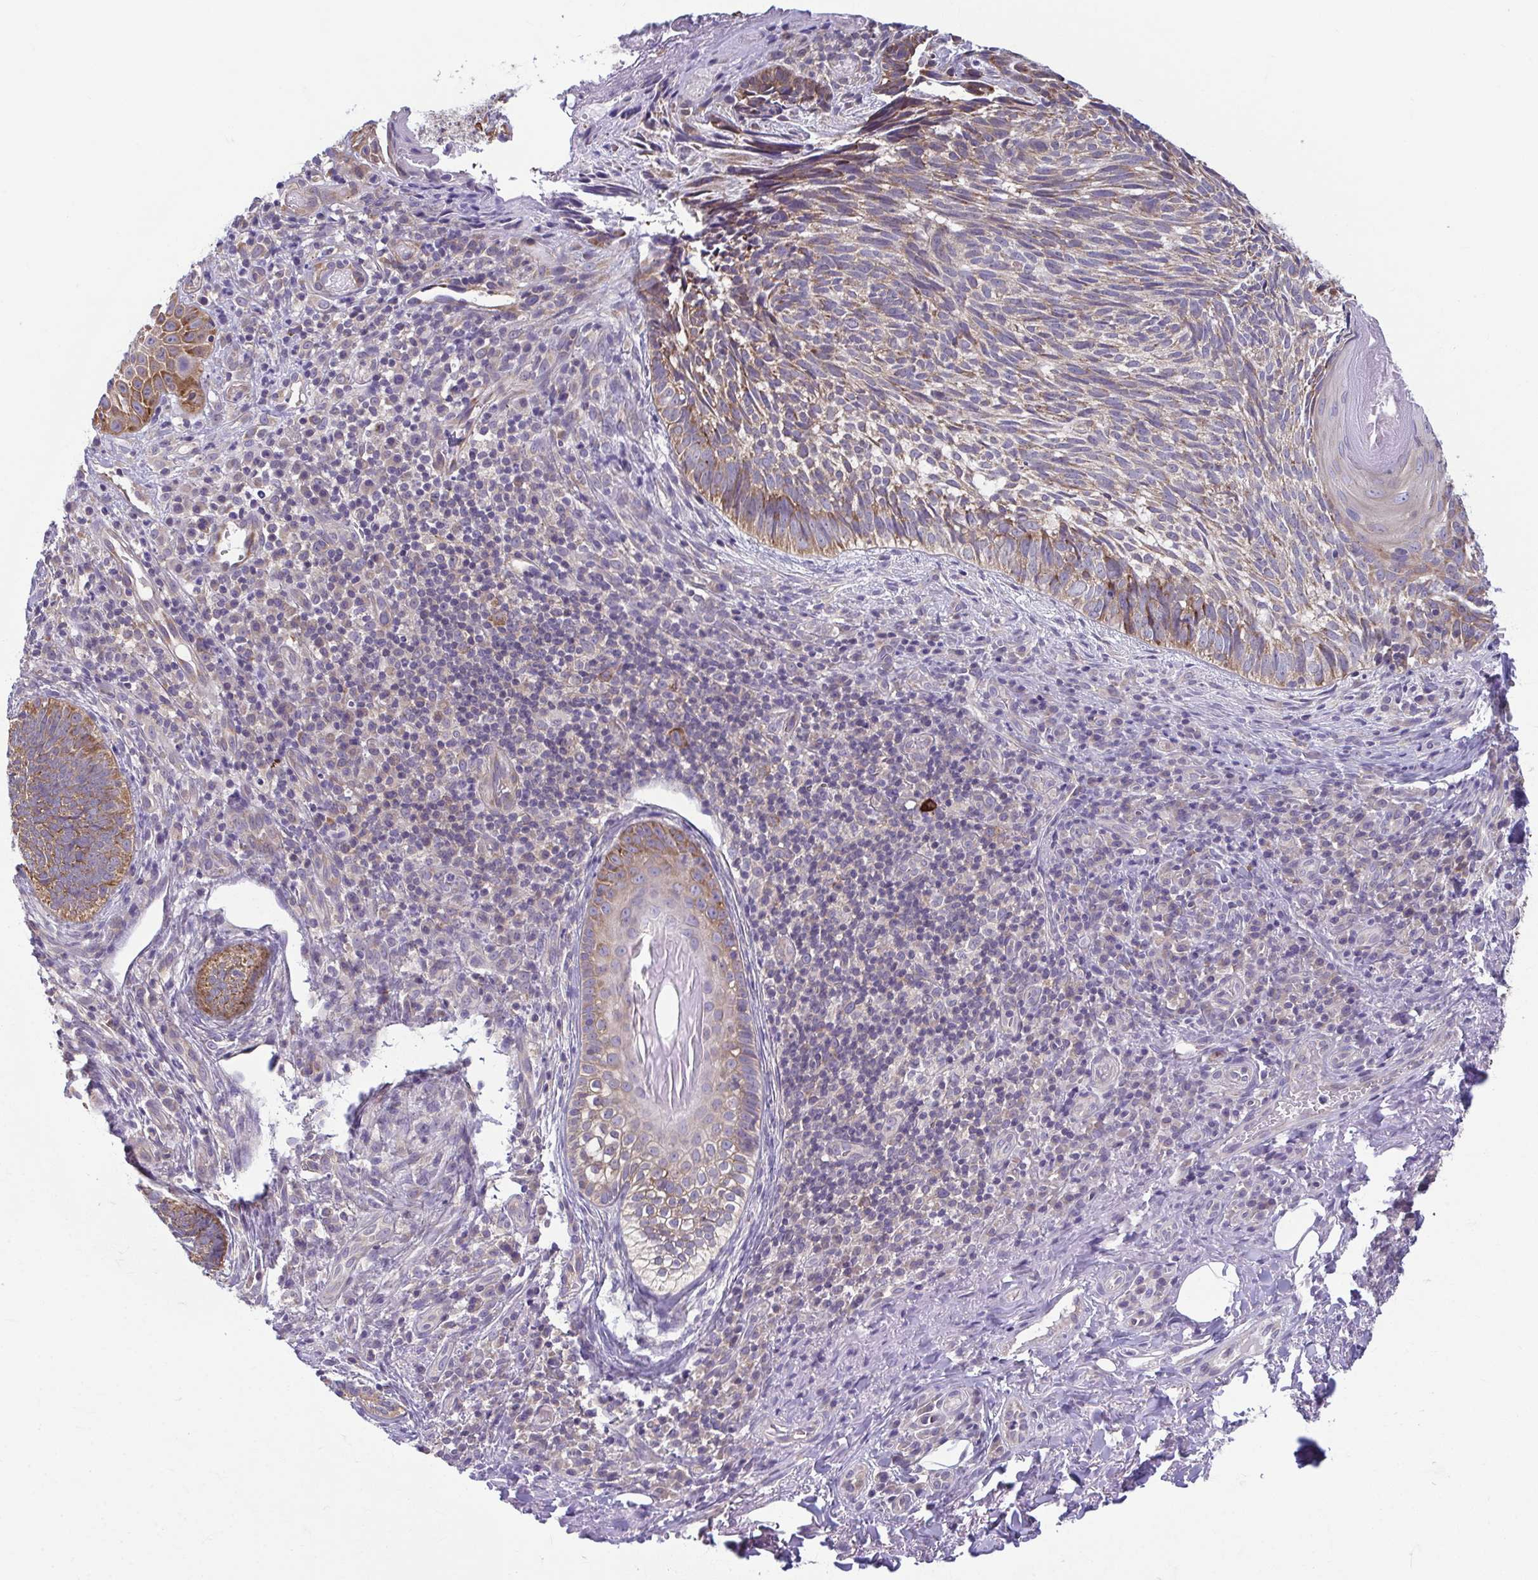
{"staining": {"intensity": "moderate", "quantity": "25%-75%", "location": "cytoplasmic/membranous"}, "tissue": "skin cancer", "cell_type": "Tumor cells", "image_type": "cancer", "snomed": [{"axis": "morphology", "description": "Basal cell carcinoma"}, {"axis": "topography", "description": "Skin"}], "caption": "Protein staining by IHC reveals moderate cytoplasmic/membranous staining in about 25%-75% of tumor cells in skin basal cell carcinoma. The protein of interest is shown in brown color, while the nuclei are stained blue.", "gene": "TMEM108", "patient": {"sex": "male", "age": 65}}